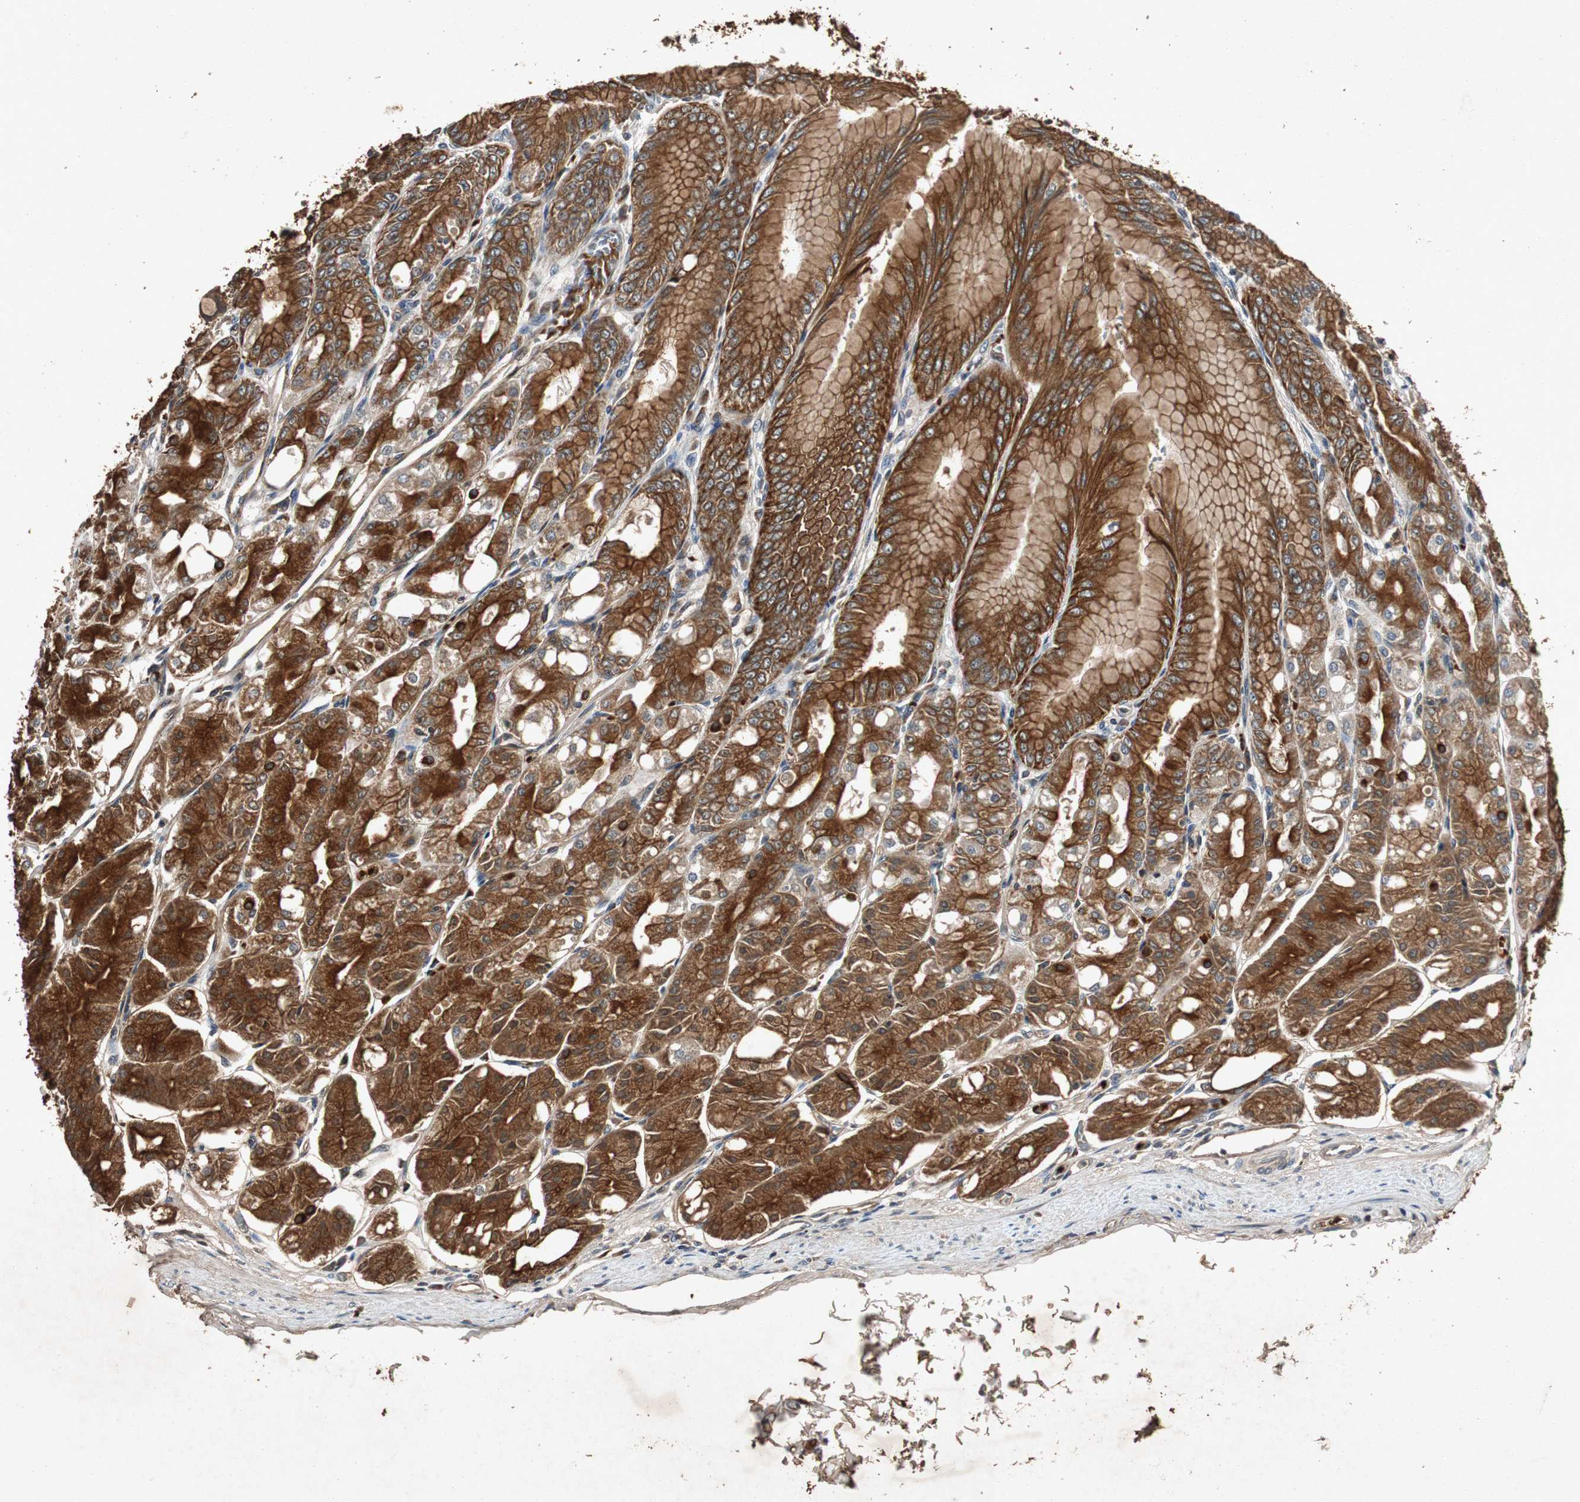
{"staining": {"intensity": "strong", "quantity": ">75%", "location": "cytoplasmic/membranous"}, "tissue": "stomach", "cell_type": "Glandular cells", "image_type": "normal", "snomed": [{"axis": "morphology", "description": "Normal tissue, NOS"}, {"axis": "topography", "description": "Stomach, lower"}], "caption": "The immunohistochemical stain shows strong cytoplasmic/membranous expression in glandular cells of normal stomach. The staining was performed using DAB (3,3'-diaminobenzidine), with brown indicating positive protein expression. Nuclei are stained blue with hematoxylin.", "gene": "SLIT2", "patient": {"sex": "male", "age": 71}}